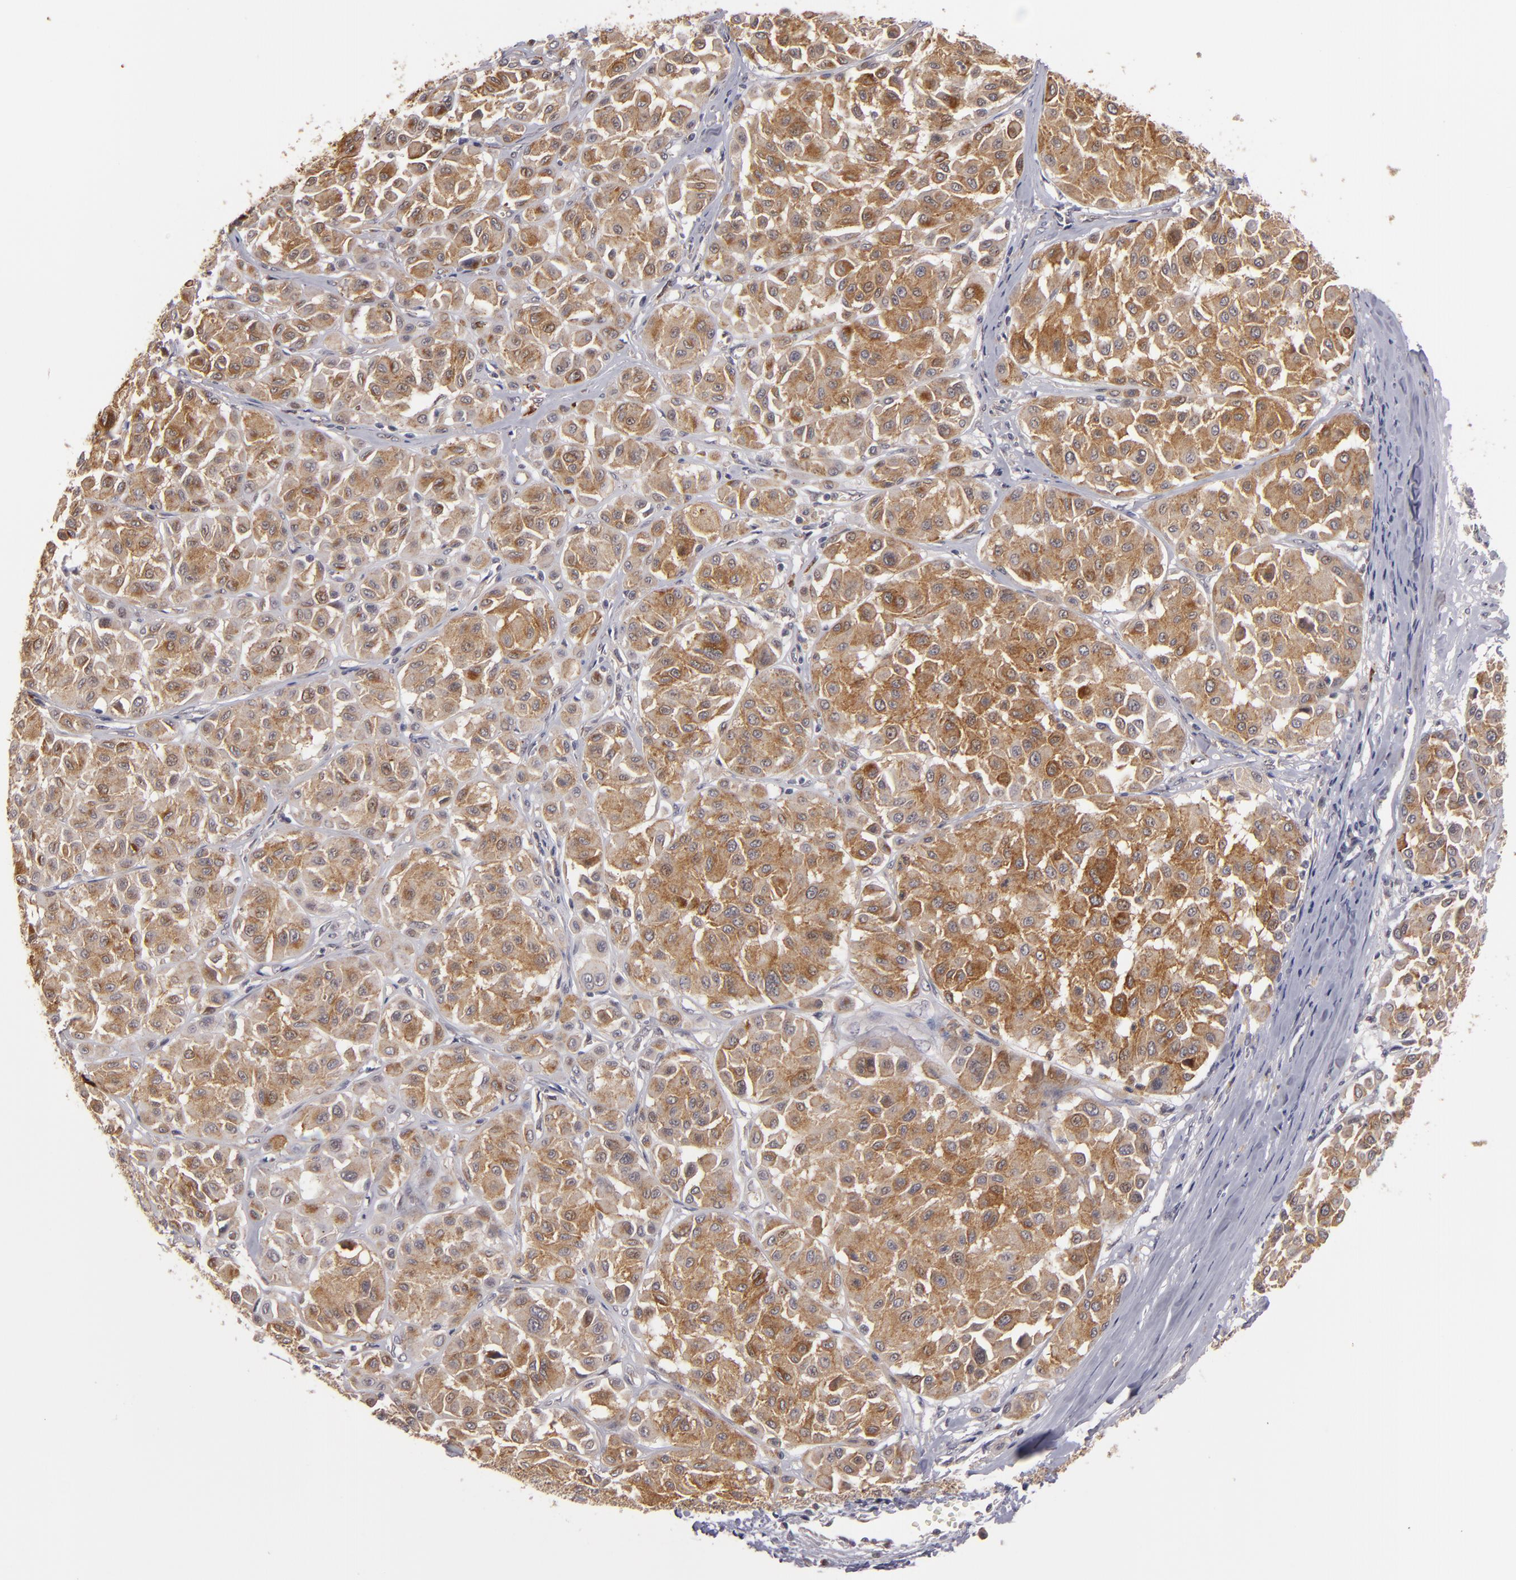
{"staining": {"intensity": "moderate", "quantity": ">75%", "location": "cytoplasmic/membranous"}, "tissue": "melanoma", "cell_type": "Tumor cells", "image_type": "cancer", "snomed": [{"axis": "morphology", "description": "Malignant melanoma, Metastatic site"}, {"axis": "topography", "description": "Soft tissue"}], "caption": "A medium amount of moderate cytoplasmic/membranous positivity is appreciated in about >75% of tumor cells in melanoma tissue. Using DAB (3,3'-diaminobenzidine) (brown) and hematoxylin (blue) stains, captured at high magnification using brightfield microscopy.", "gene": "STX3", "patient": {"sex": "male", "age": 41}}